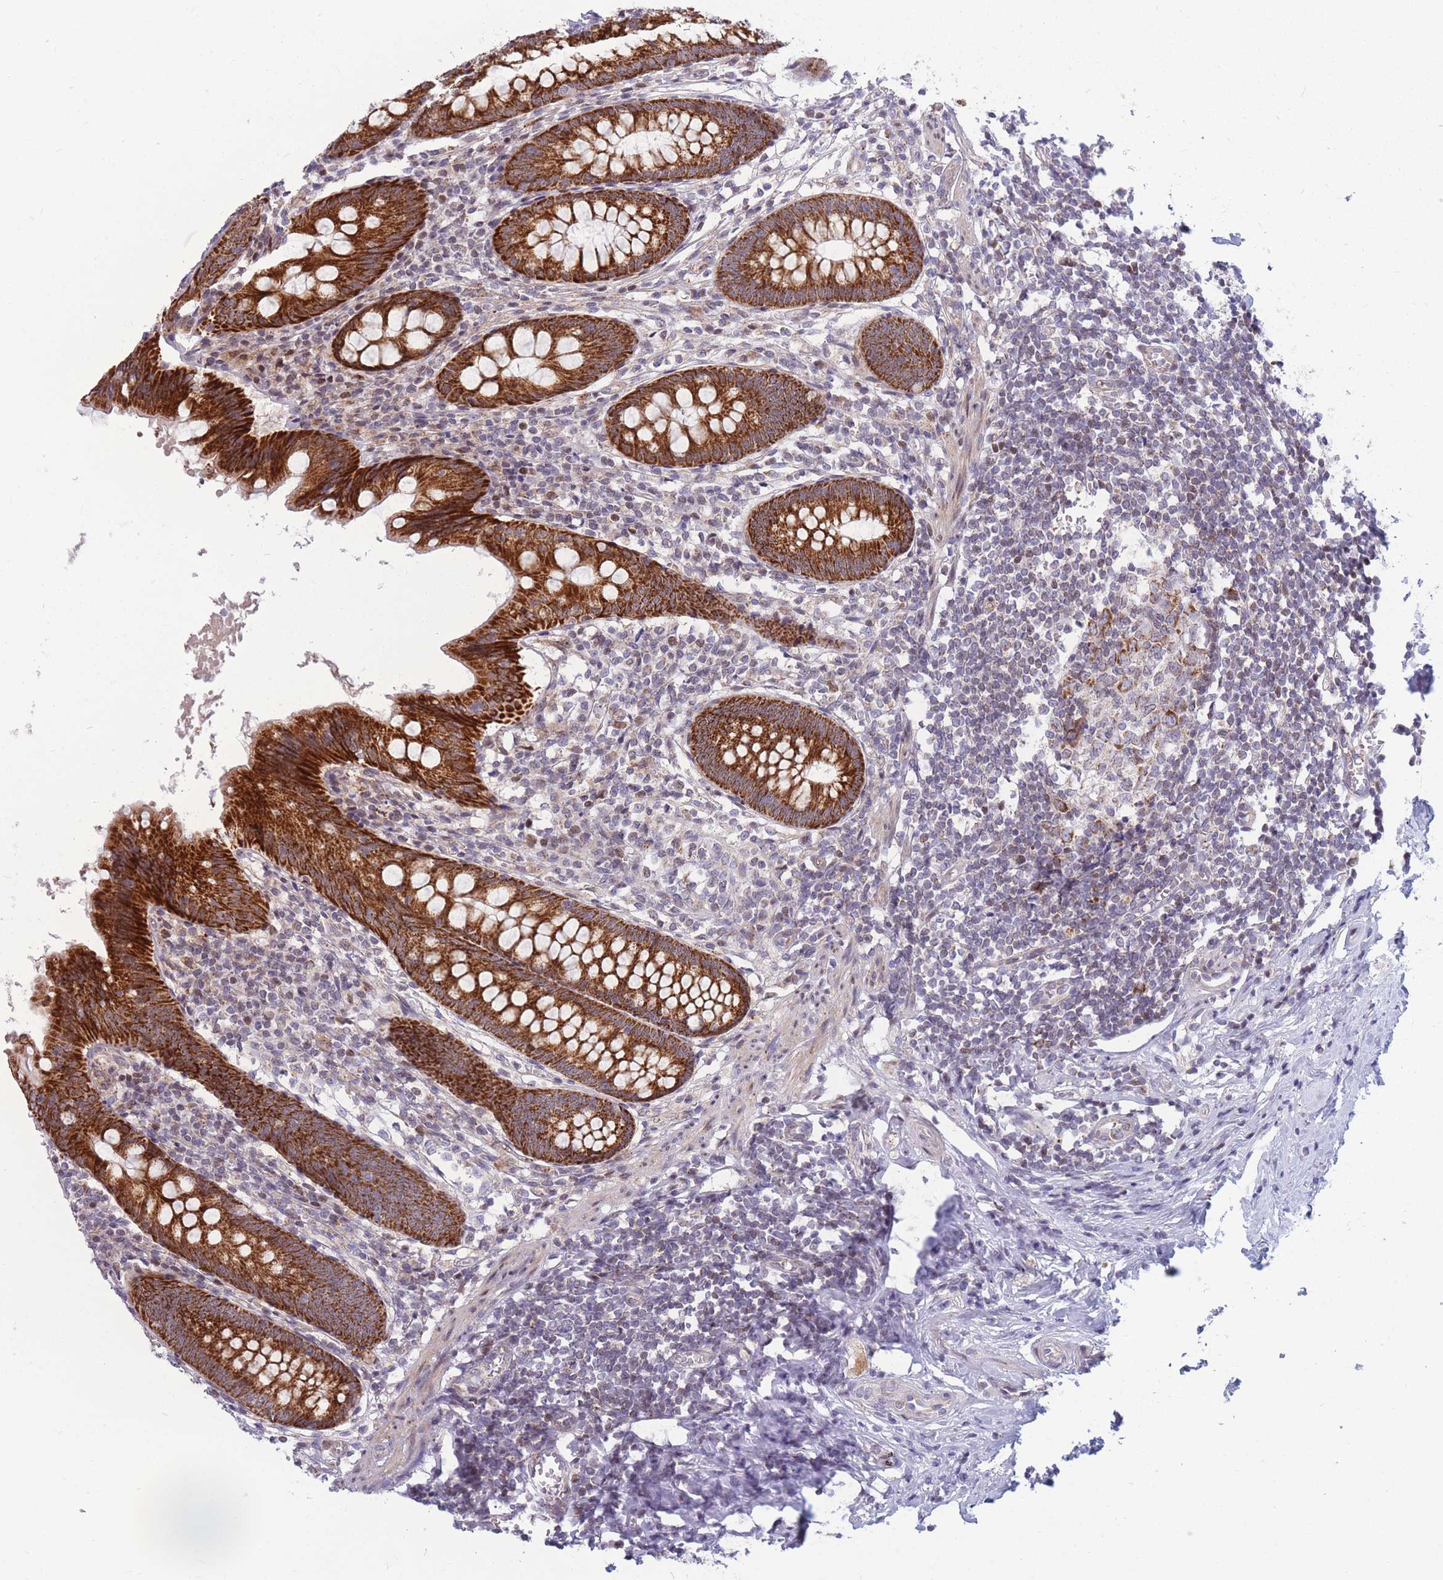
{"staining": {"intensity": "strong", "quantity": ">75%", "location": "cytoplasmic/membranous"}, "tissue": "appendix", "cell_type": "Glandular cells", "image_type": "normal", "snomed": [{"axis": "morphology", "description": "Normal tissue, NOS"}, {"axis": "topography", "description": "Appendix"}], "caption": "Immunohistochemistry (DAB) staining of benign appendix displays strong cytoplasmic/membranous protein positivity in about >75% of glandular cells.", "gene": "HSPE1", "patient": {"sex": "female", "age": 51}}